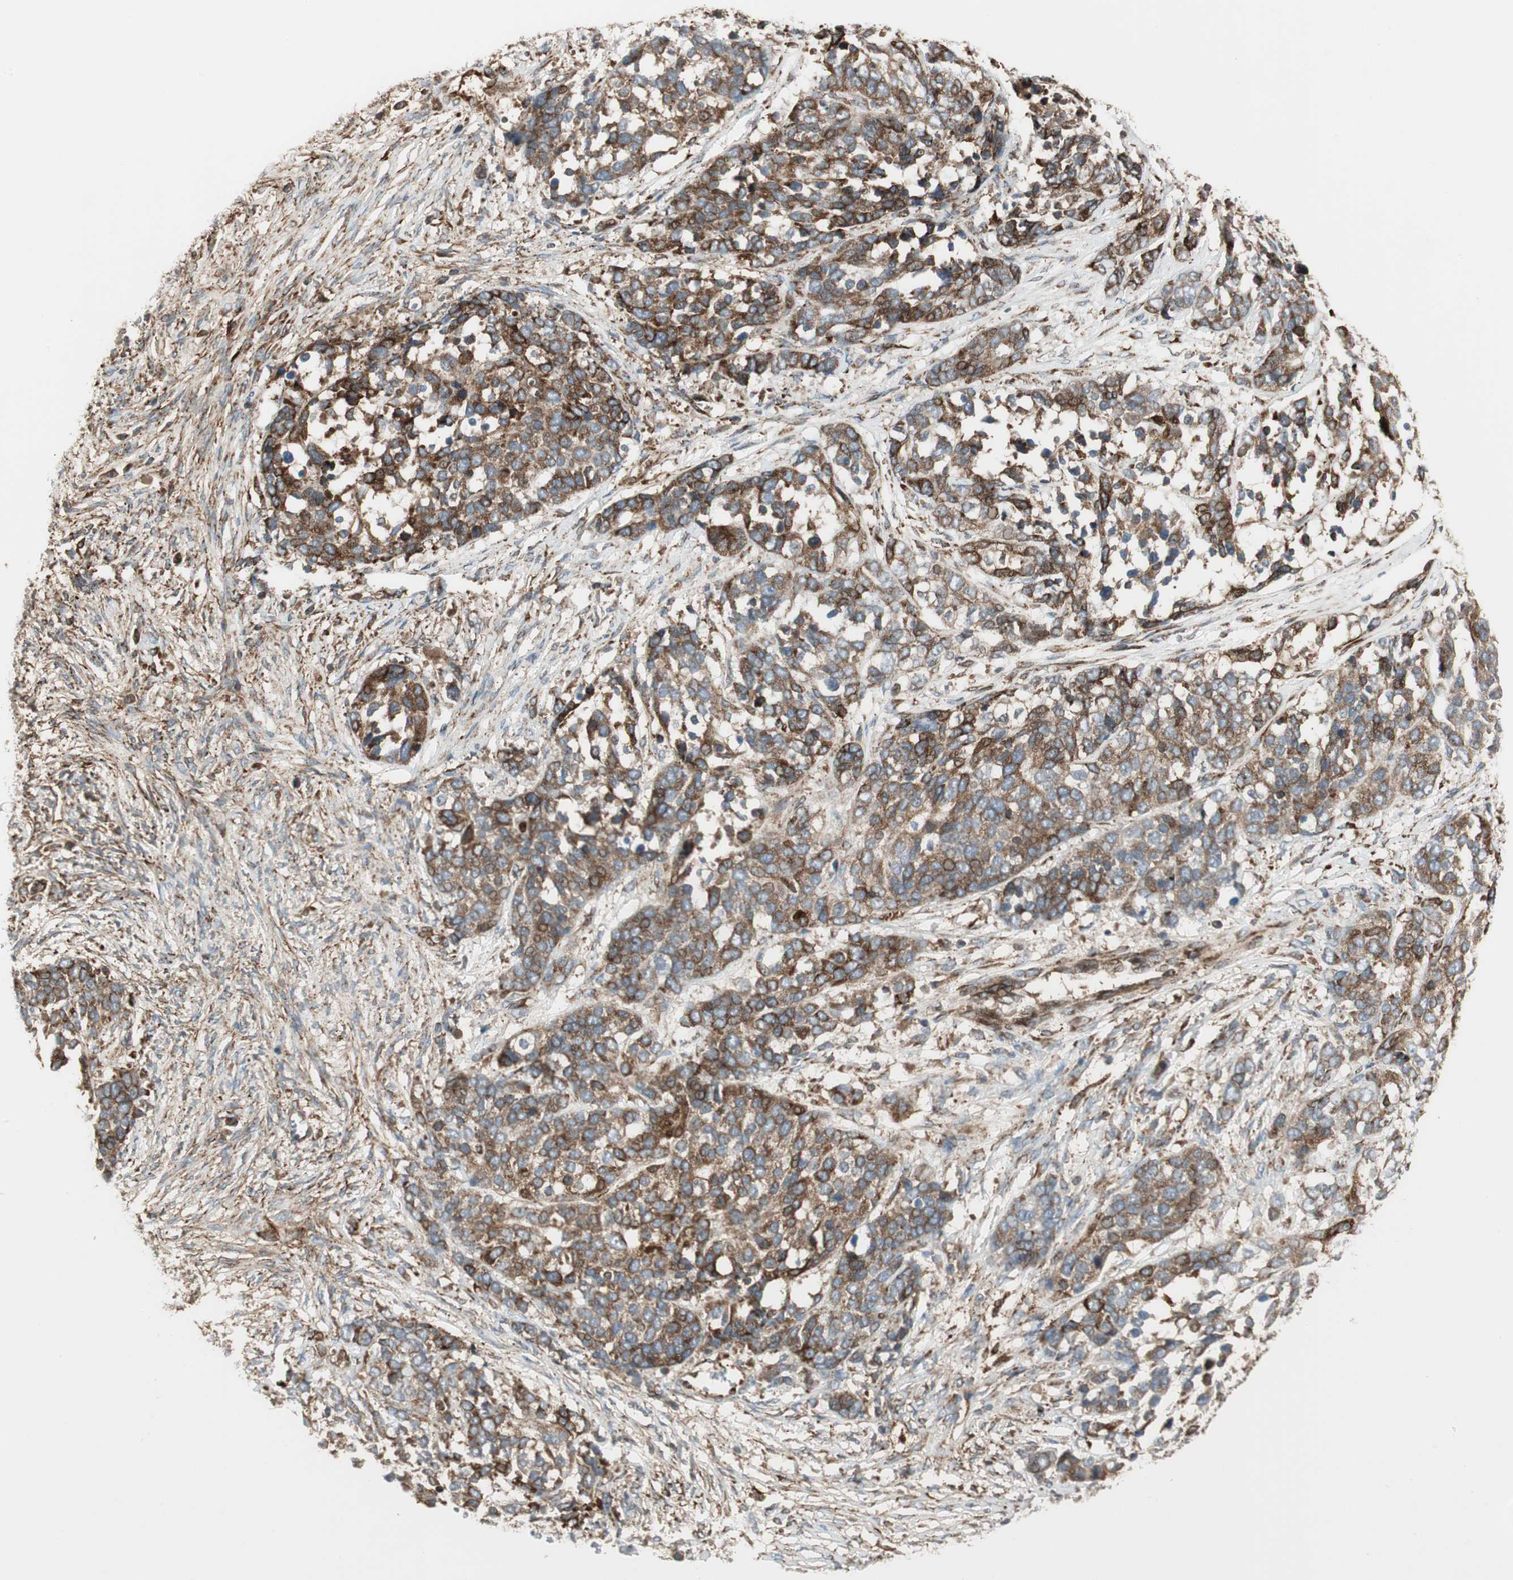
{"staining": {"intensity": "strong", "quantity": ">75%", "location": "cytoplasmic/membranous"}, "tissue": "ovarian cancer", "cell_type": "Tumor cells", "image_type": "cancer", "snomed": [{"axis": "morphology", "description": "Cystadenocarcinoma, serous, NOS"}, {"axis": "topography", "description": "Ovary"}], "caption": "Strong cytoplasmic/membranous protein staining is appreciated in approximately >75% of tumor cells in ovarian cancer (serous cystadenocarcinoma).", "gene": "PRKG1", "patient": {"sex": "female", "age": 44}}